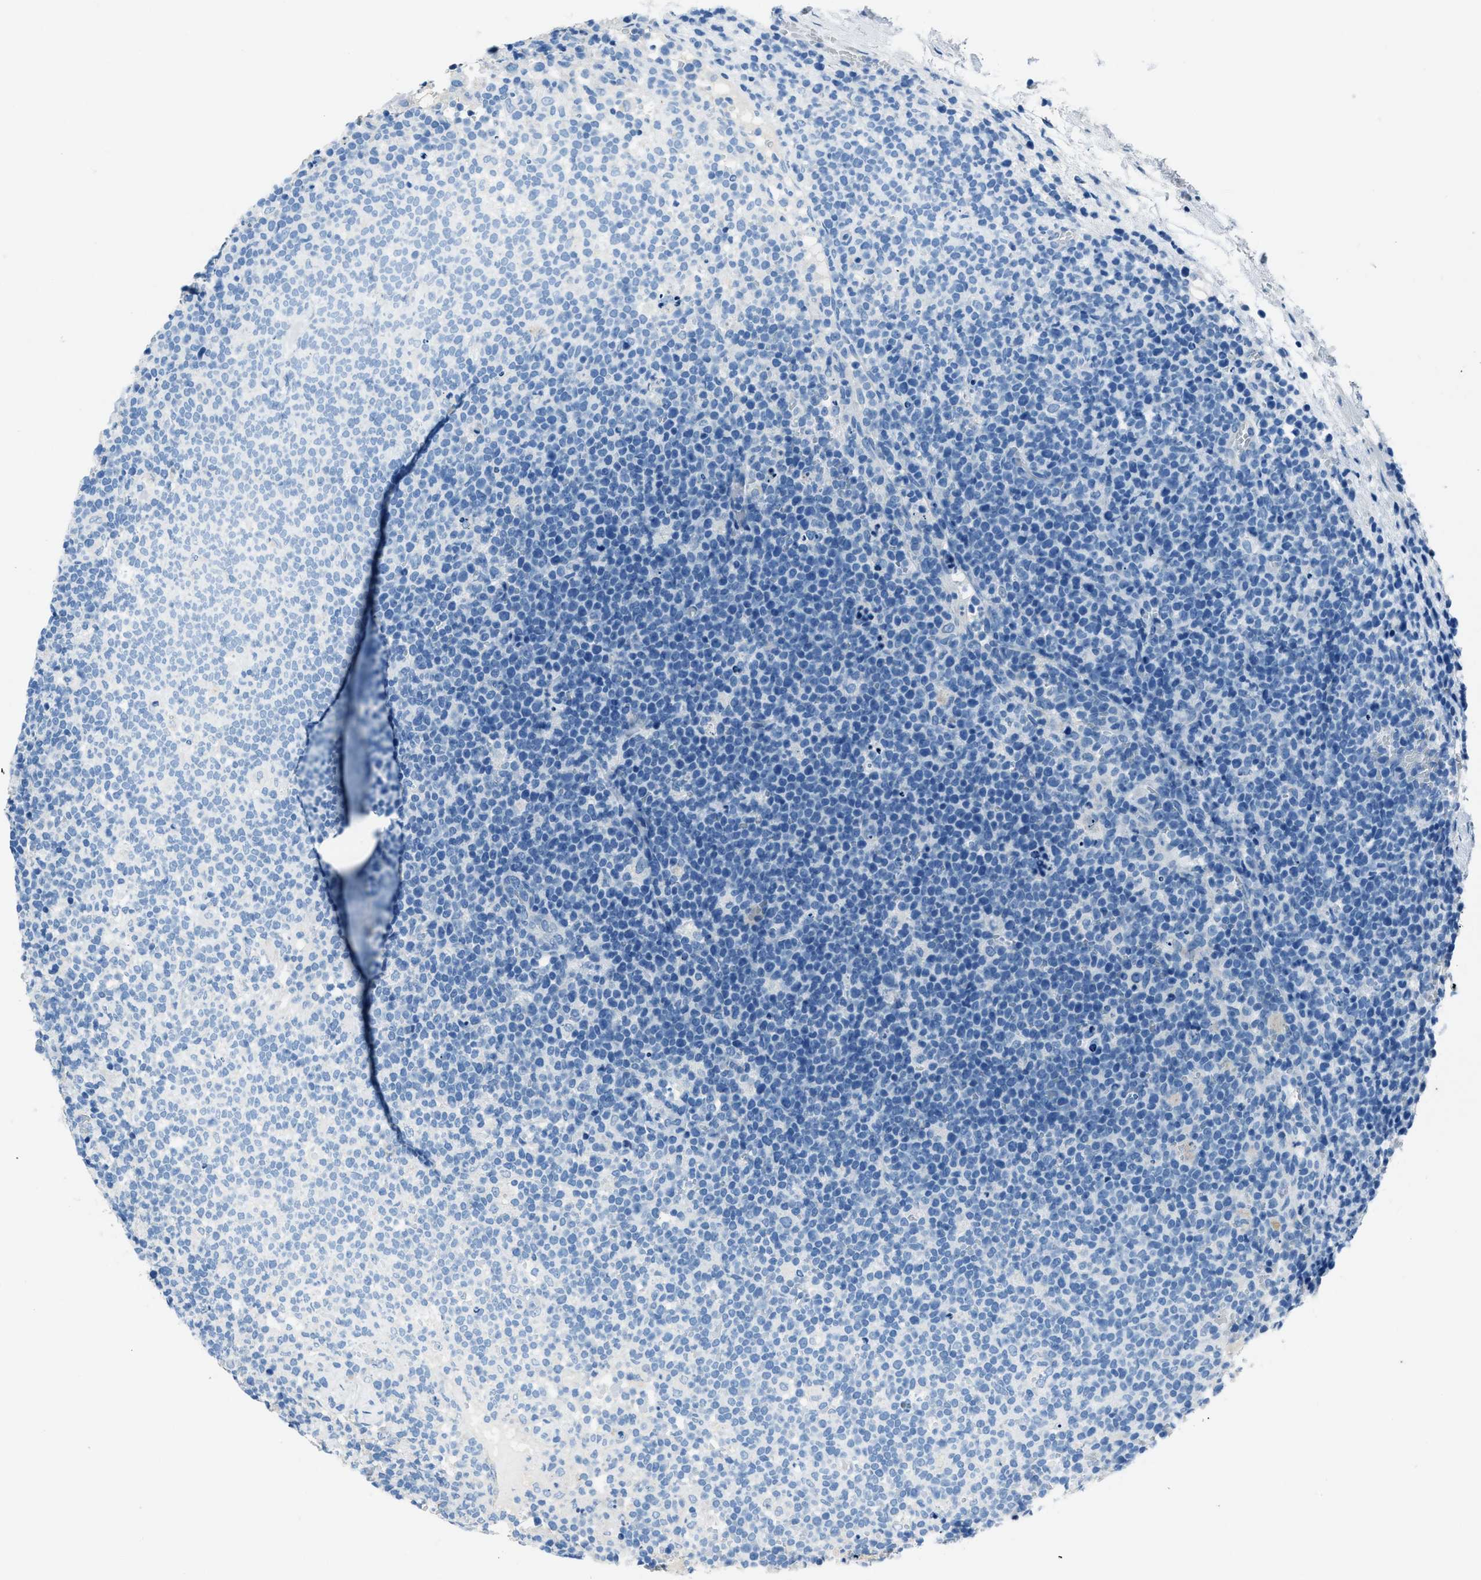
{"staining": {"intensity": "negative", "quantity": "none", "location": "none"}, "tissue": "lymphoma", "cell_type": "Tumor cells", "image_type": "cancer", "snomed": [{"axis": "morphology", "description": "Malignant lymphoma, non-Hodgkin's type, High grade"}, {"axis": "topography", "description": "Lymph node"}], "caption": "The photomicrograph displays no significant staining in tumor cells of lymphoma. Brightfield microscopy of IHC stained with DAB (brown) and hematoxylin (blue), captured at high magnification.", "gene": "AMACR", "patient": {"sex": "male", "age": 61}}